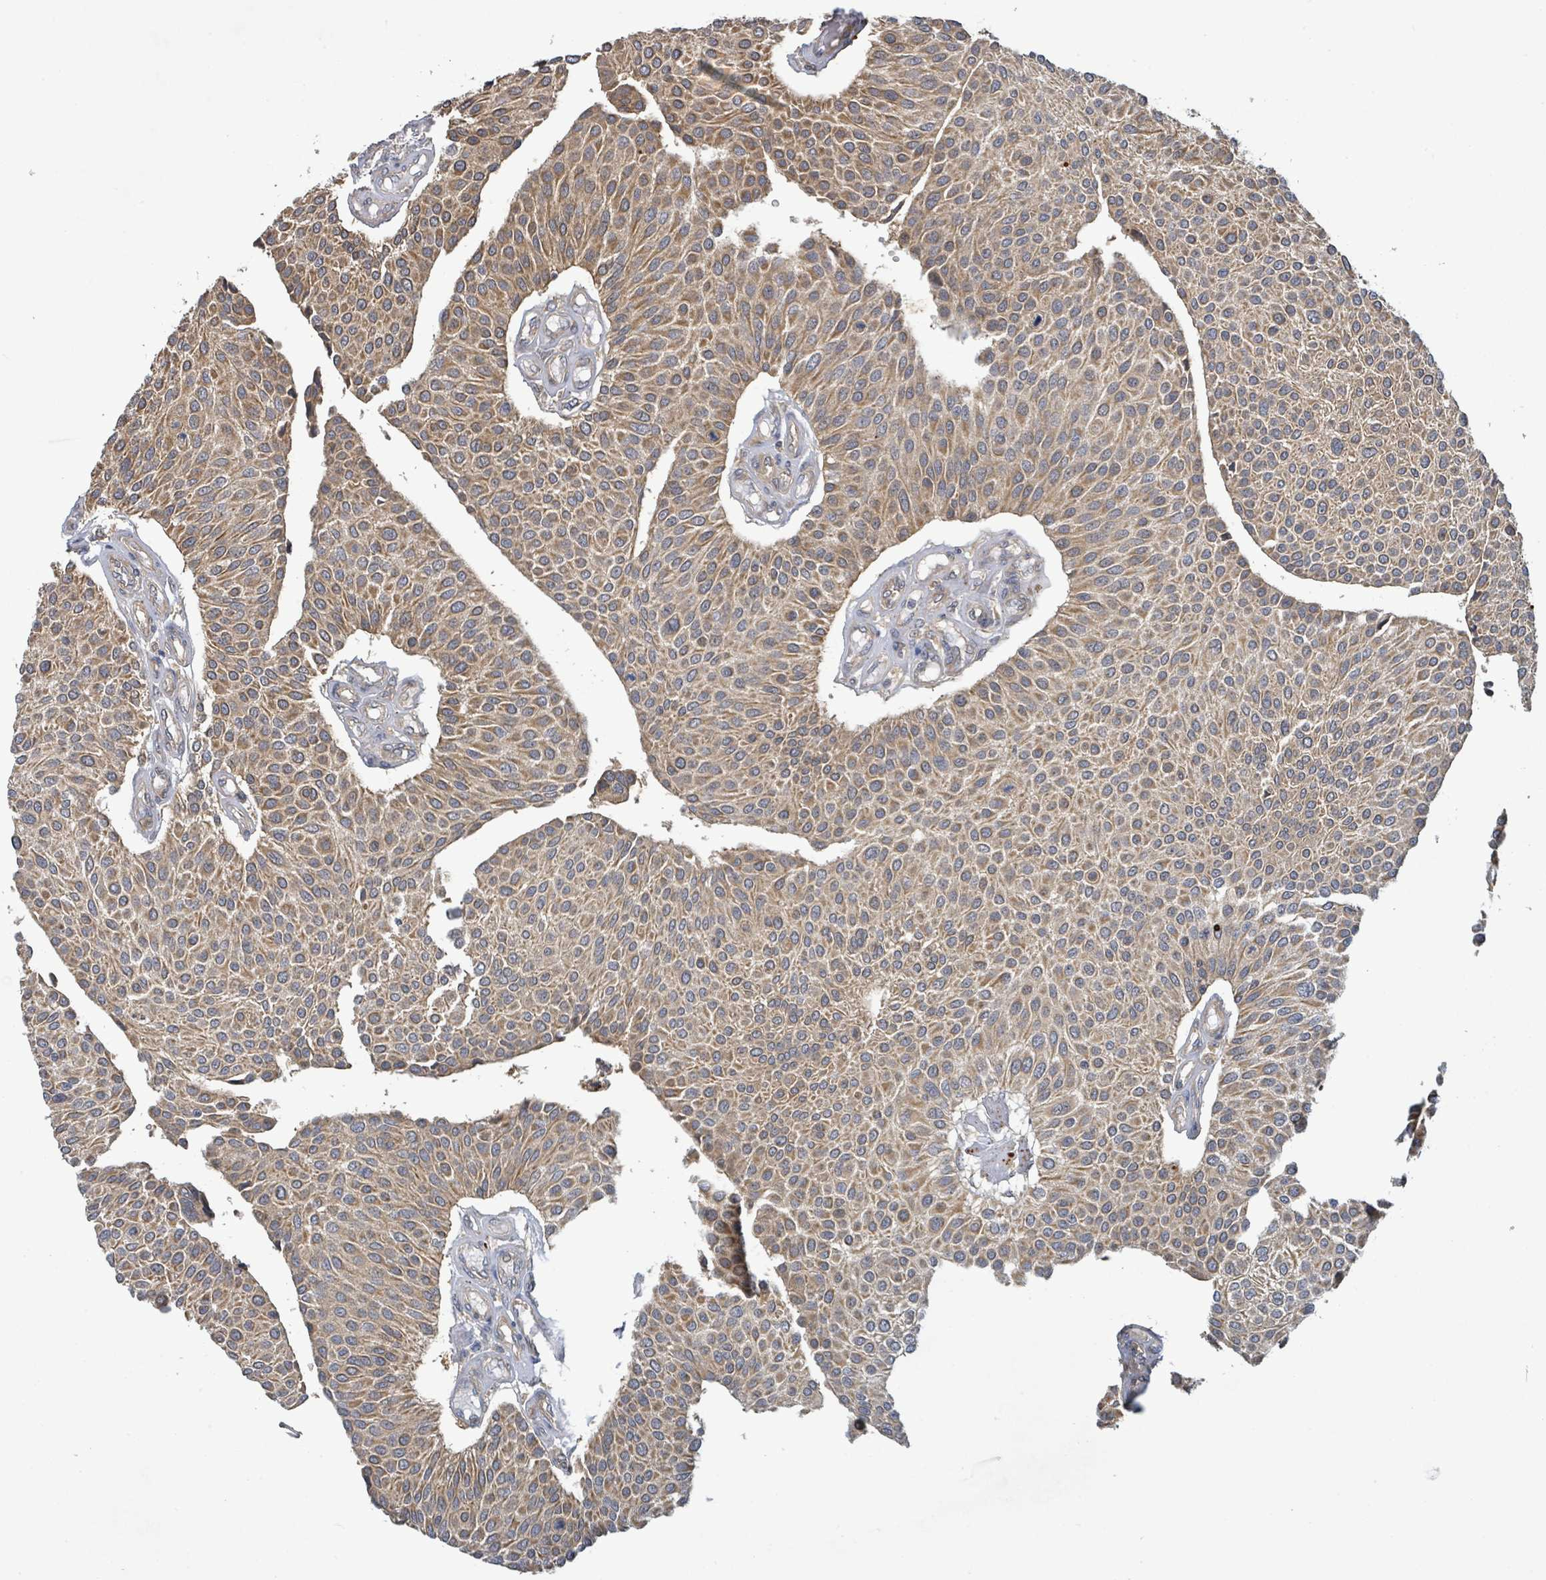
{"staining": {"intensity": "moderate", "quantity": ">75%", "location": "cytoplasmic/membranous"}, "tissue": "urothelial cancer", "cell_type": "Tumor cells", "image_type": "cancer", "snomed": [{"axis": "morphology", "description": "Urothelial carcinoma, NOS"}, {"axis": "topography", "description": "Urinary bladder"}], "caption": "Transitional cell carcinoma was stained to show a protein in brown. There is medium levels of moderate cytoplasmic/membranous staining in about >75% of tumor cells. (Stains: DAB in brown, nuclei in blue, Microscopy: brightfield microscopy at high magnification).", "gene": "STARD4", "patient": {"sex": "male", "age": 55}}